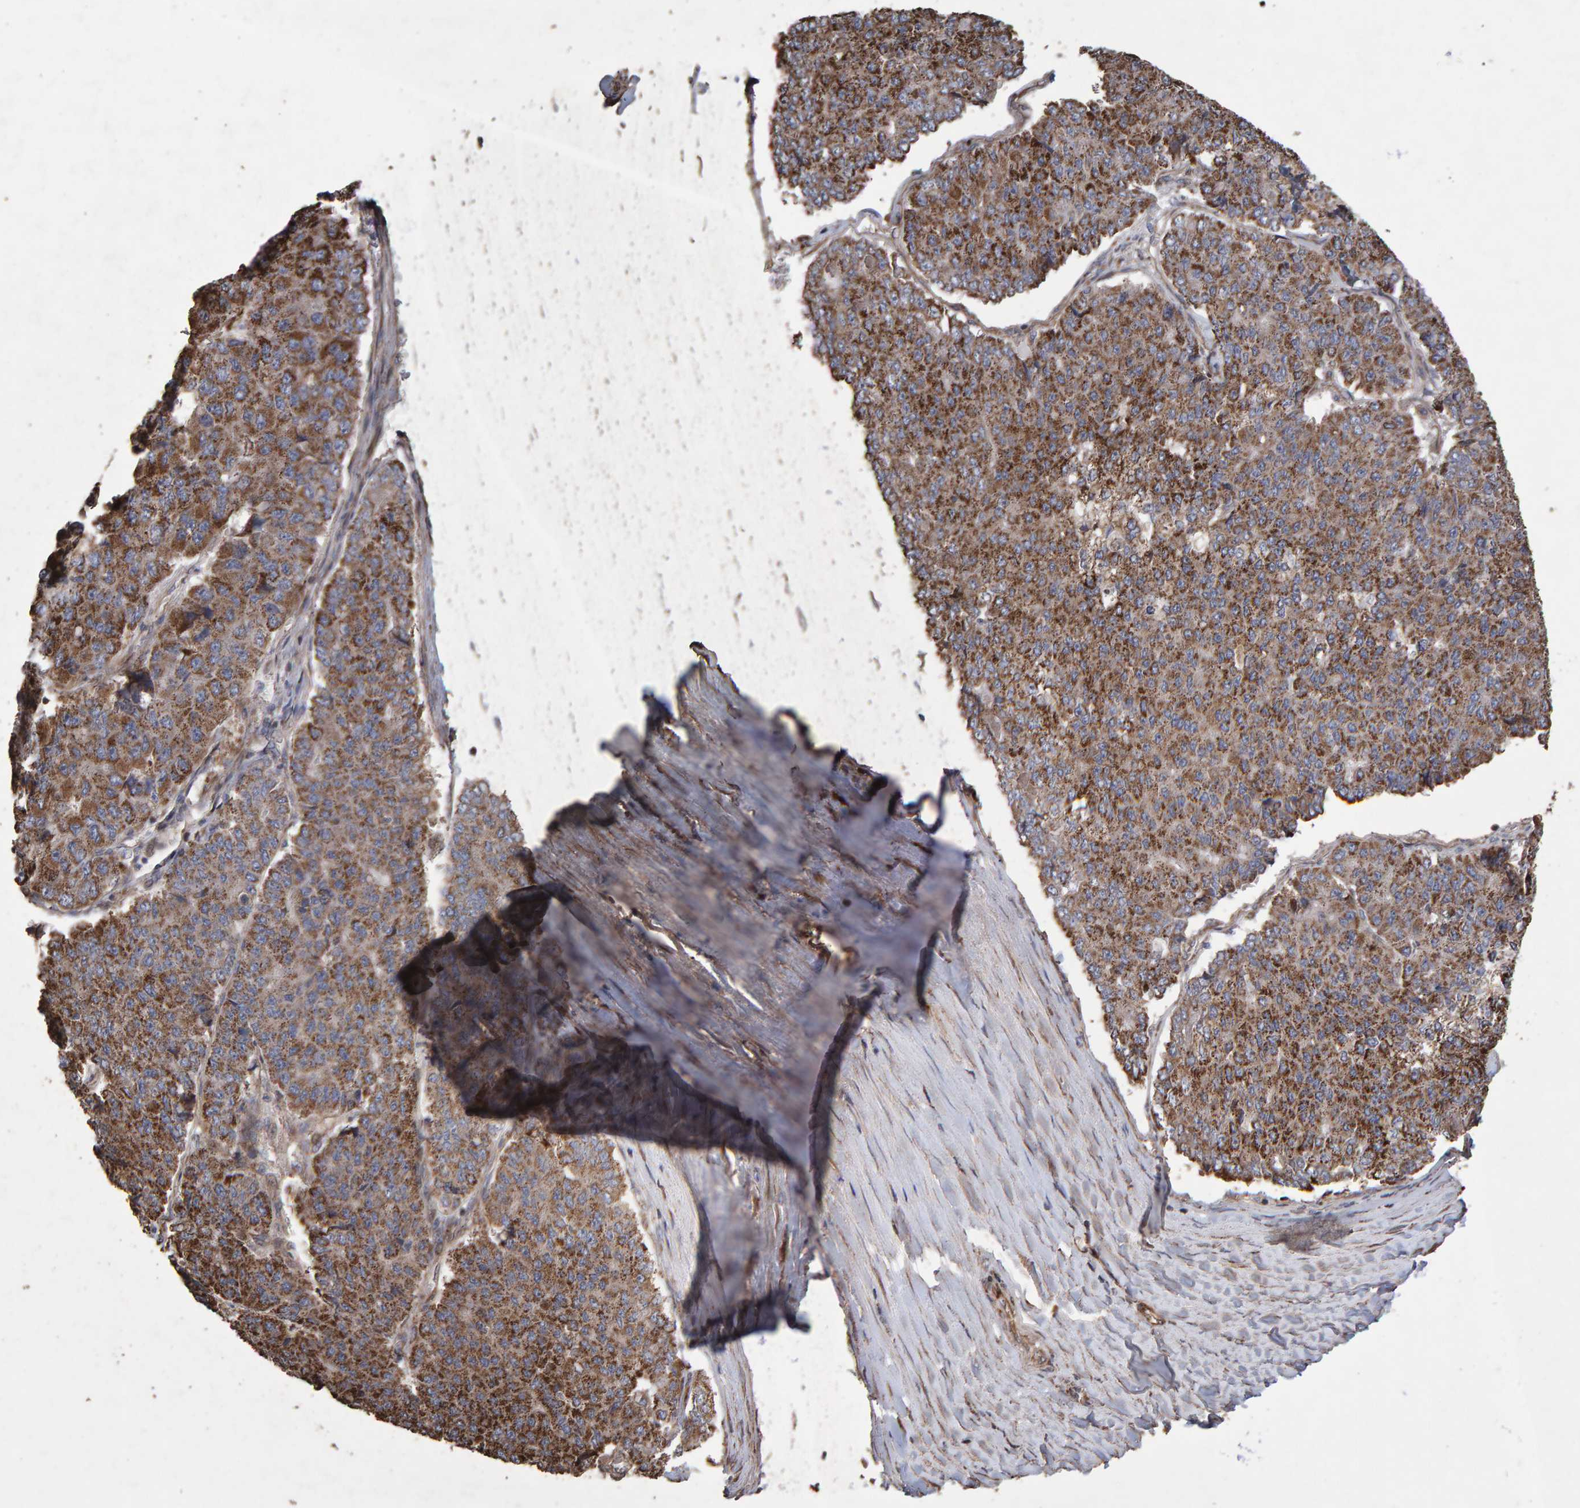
{"staining": {"intensity": "moderate", "quantity": ">75%", "location": "cytoplasmic/membranous"}, "tissue": "pancreatic cancer", "cell_type": "Tumor cells", "image_type": "cancer", "snomed": [{"axis": "morphology", "description": "Adenocarcinoma, NOS"}, {"axis": "topography", "description": "Pancreas"}], "caption": "High-magnification brightfield microscopy of pancreatic adenocarcinoma stained with DAB (brown) and counterstained with hematoxylin (blue). tumor cells exhibit moderate cytoplasmic/membranous staining is present in about>75% of cells. (Brightfield microscopy of DAB IHC at high magnification).", "gene": "OSBP2", "patient": {"sex": "male", "age": 50}}